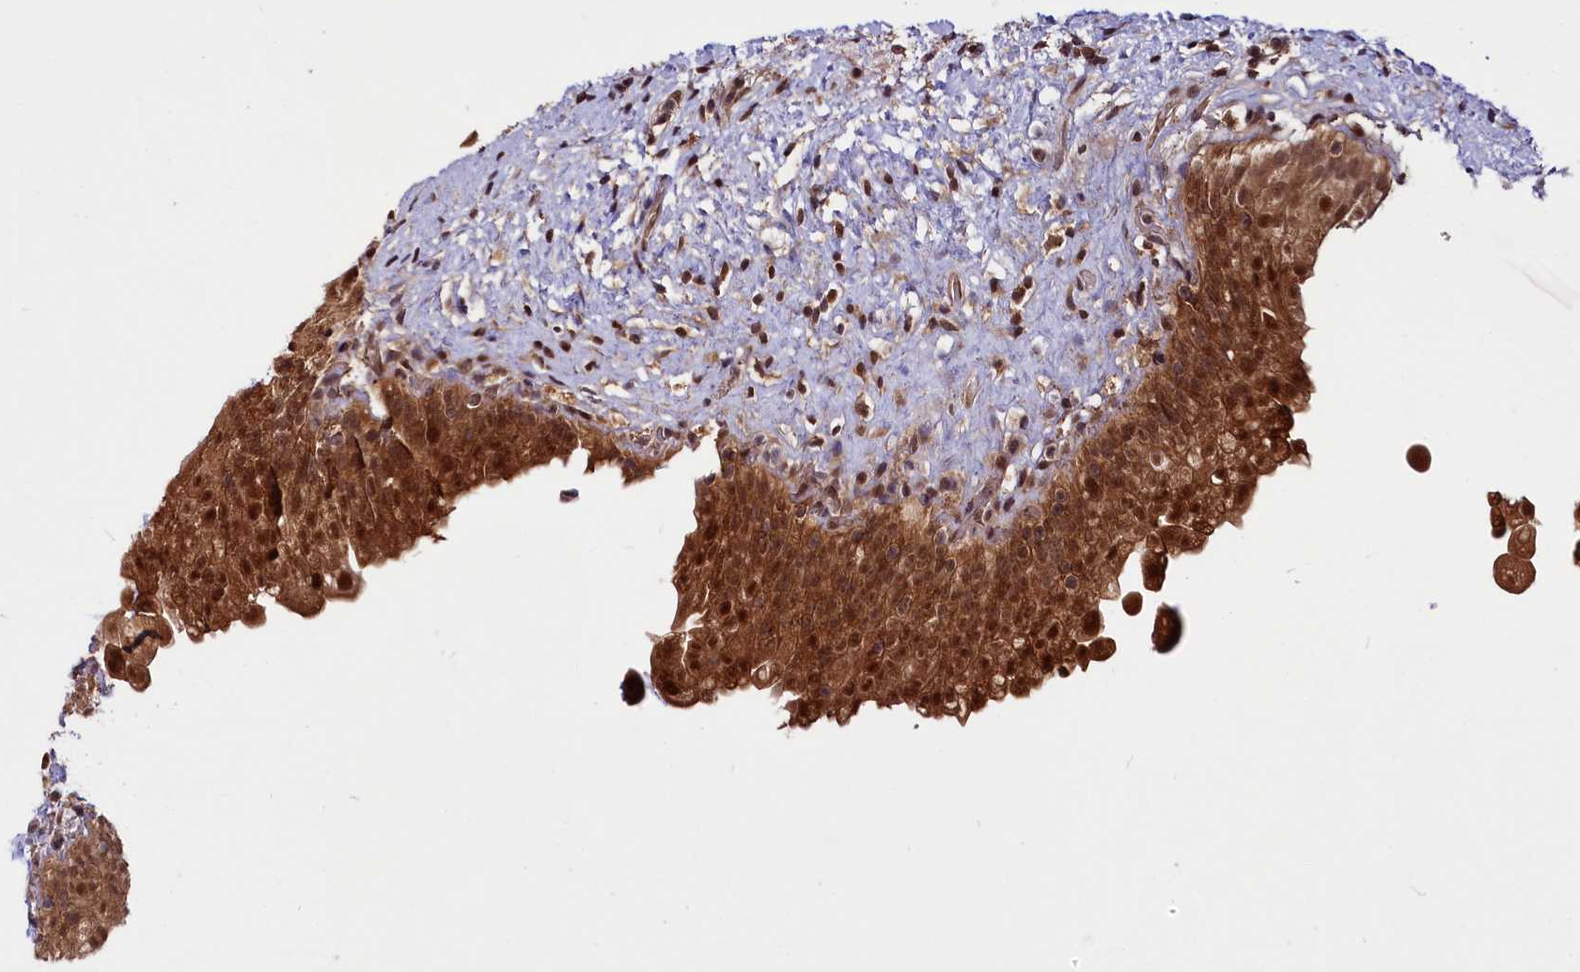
{"staining": {"intensity": "strong", "quantity": ">75%", "location": "cytoplasmic/membranous,nuclear"}, "tissue": "urinary bladder", "cell_type": "Urothelial cells", "image_type": "normal", "snomed": [{"axis": "morphology", "description": "Normal tissue, NOS"}, {"axis": "topography", "description": "Urinary bladder"}], "caption": "Urothelial cells display strong cytoplasmic/membranous,nuclear expression in approximately >75% of cells in normal urinary bladder.", "gene": "UBE3A", "patient": {"sex": "female", "age": 27}}